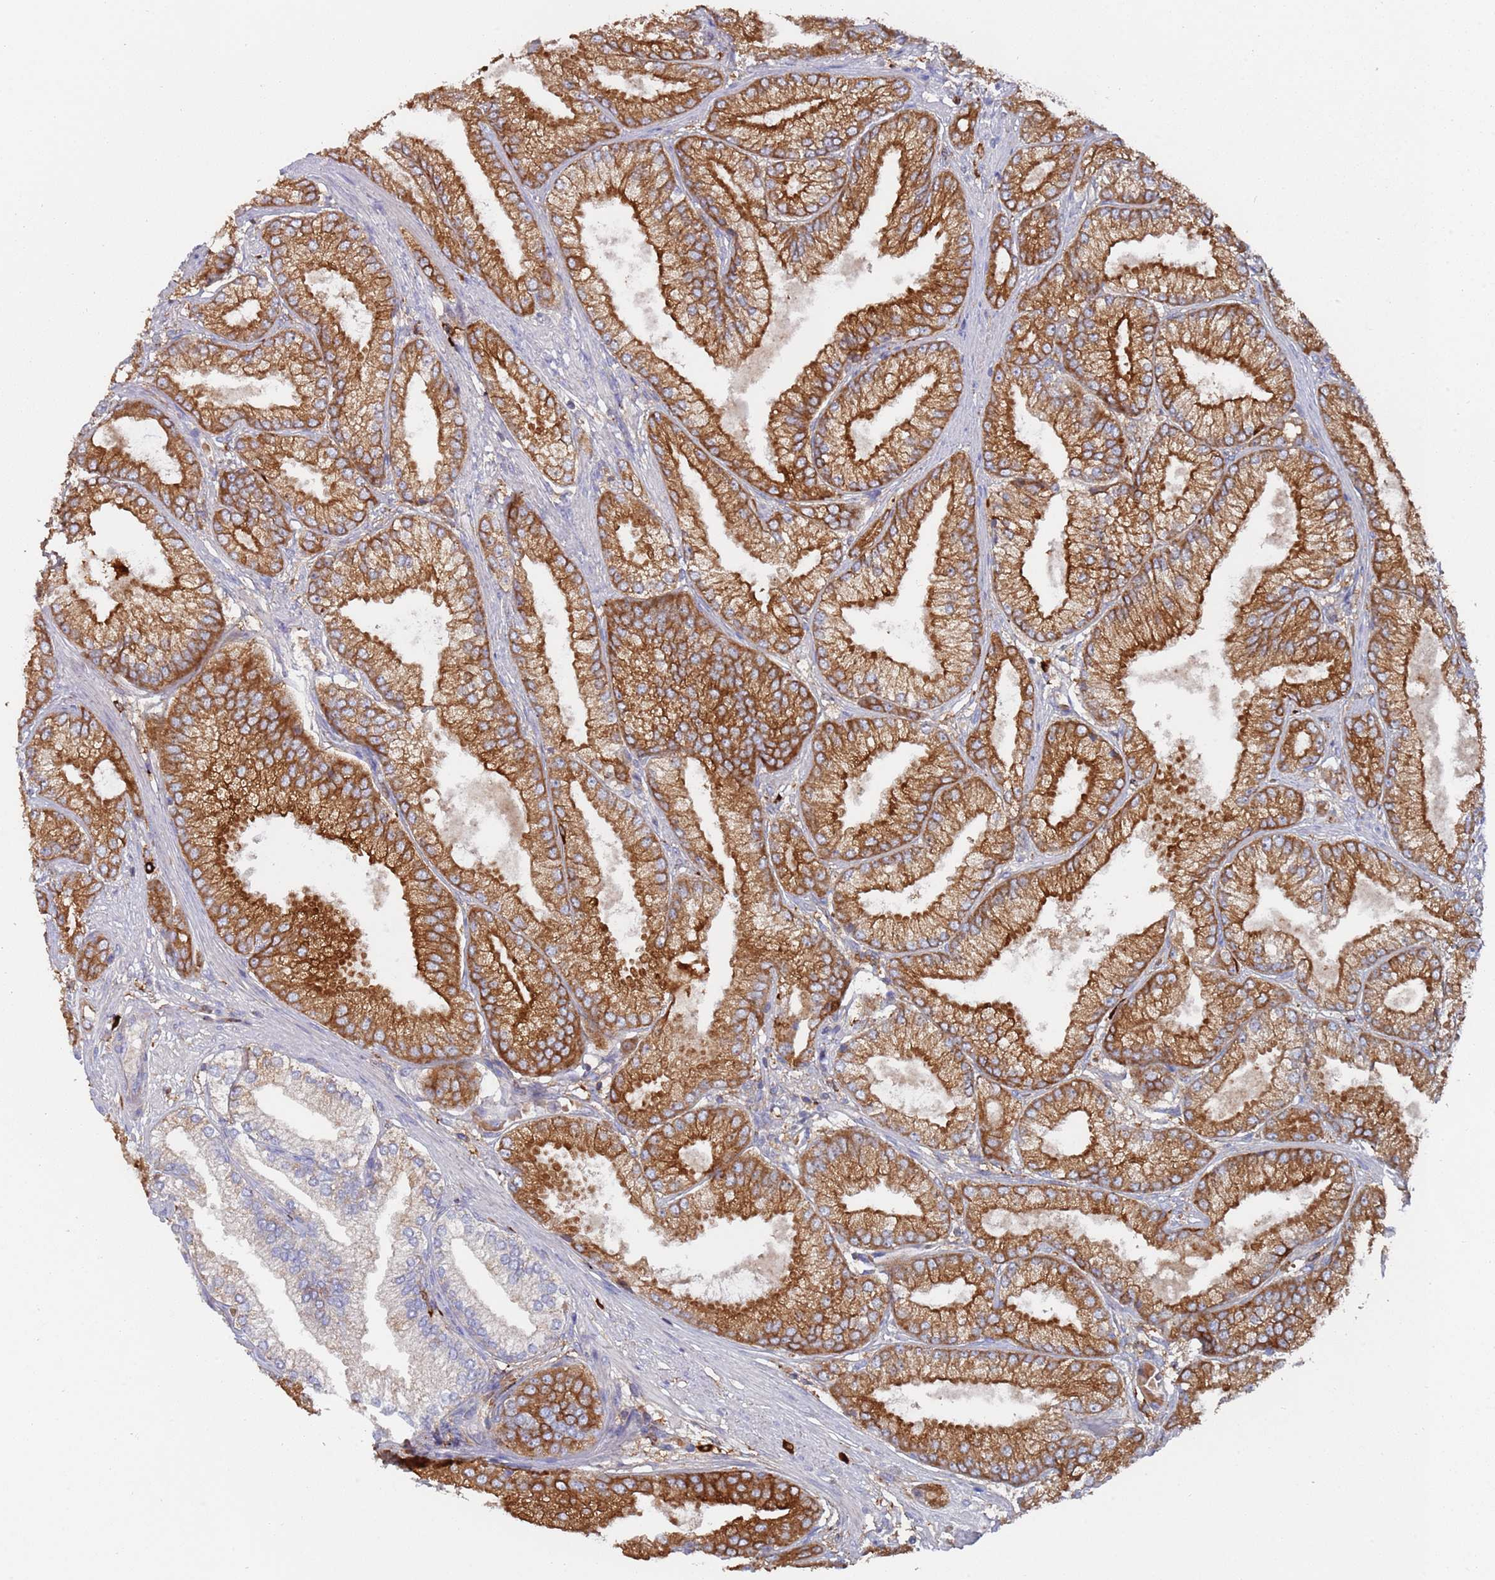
{"staining": {"intensity": "strong", "quantity": ">75%", "location": "cytoplasmic/membranous"}, "tissue": "prostate cancer", "cell_type": "Tumor cells", "image_type": "cancer", "snomed": [{"axis": "morphology", "description": "Adenocarcinoma, High grade"}, {"axis": "topography", "description": "Prostate"}], "caption": "An IHC image of tumor tissue is shown. Protein staining in brown labels strong cytoplasmic/membranous positivity in high-grade adenocarcinoma (prostate) within tumor cells.", "gene": "MALRD1", "patient": {"sex": "male", "age": 71}}